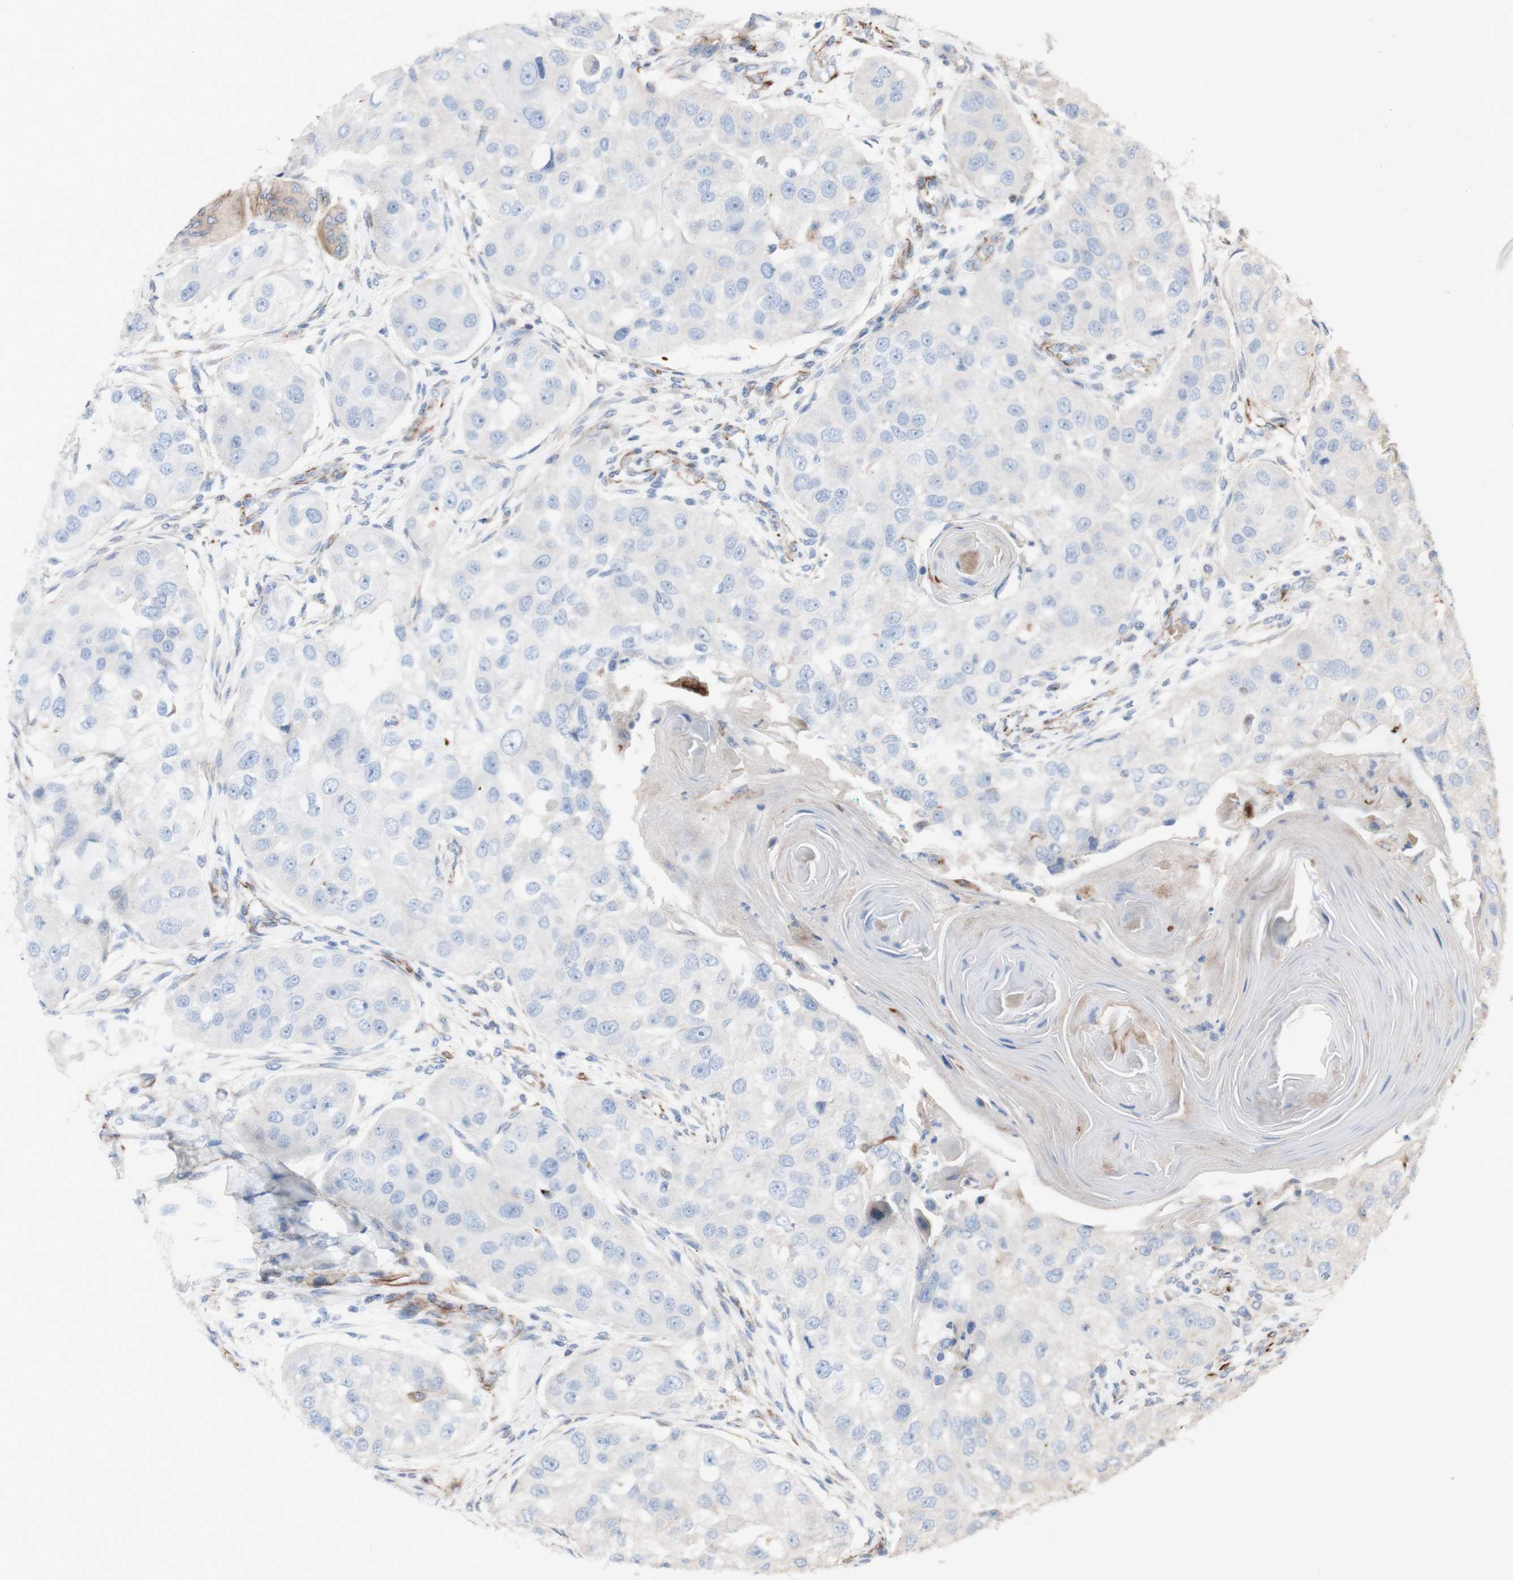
{"staining": {"intensity": "negative", "quantity": "none", "location": "none"}, "tissue": "head and neck cancer", "cell_type": "Tumor cells", "image_type": "cancer", "snomed": [{"axis": "morphology", "description": "Normal tissue, NOS"}, {"axis": "morphology", "description": "Squamous cell carcinoma, NOS"}, {"axis": "topography", "description": "Skeletal muscle"}, {"axis": "topography", "description": "Head-Neck"}], "caption": "A high-resolution histopathology image shows immunohistochemistry staining of head and neck cancer (squamous cell carcinoma), which exhibits no significant expression in tumor cells.", "gene": "AGPAT5", "patient": {"sex": "male", "age": 51}}